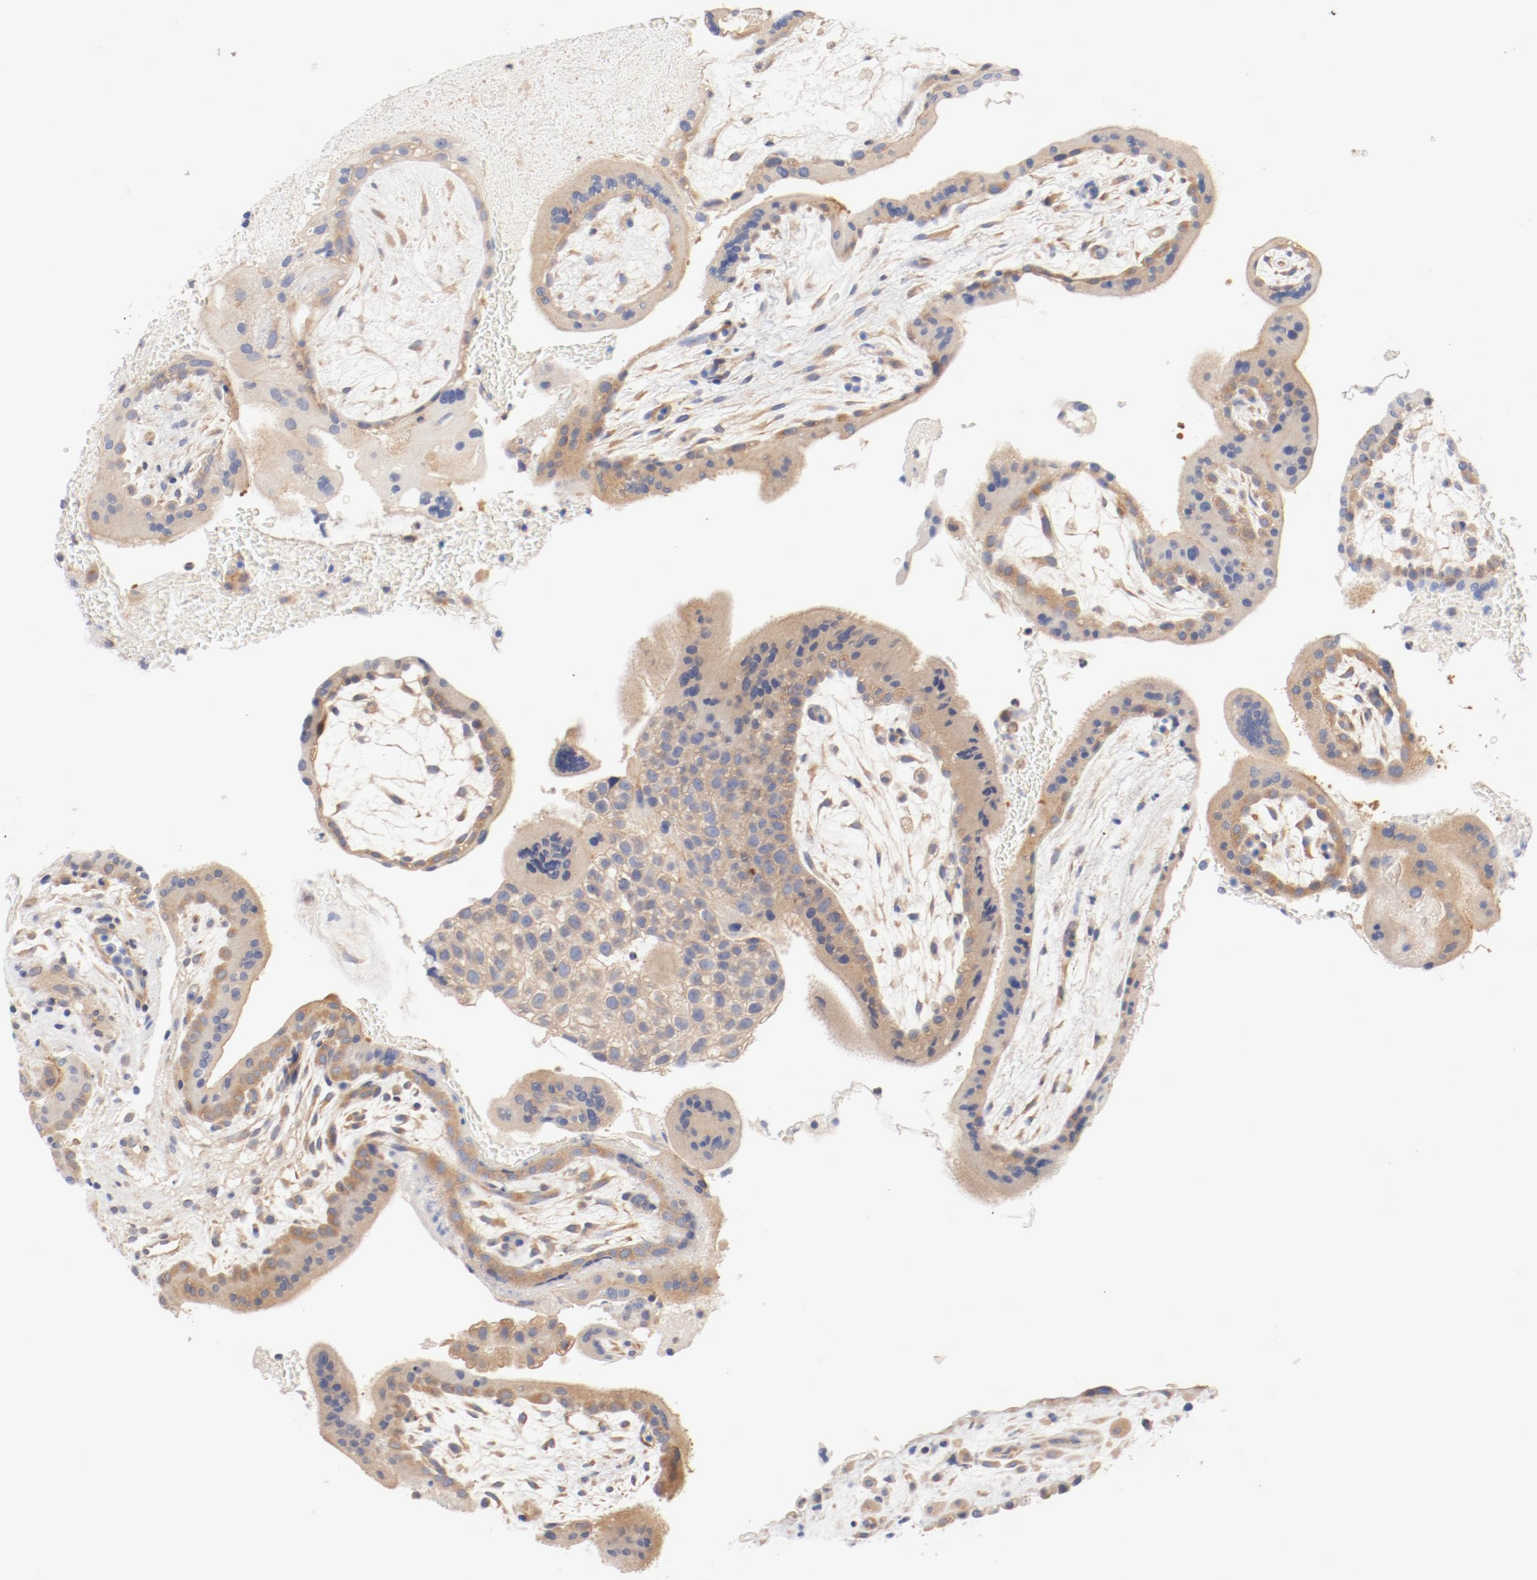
{"staining": {"intensity": "weak", "quantity": ">75%", "location": "cytoplasmic/membranous"}, "tissue": "placenta", "cell_type": "Trophoblastic cells", "image_type": "normal", "snomed": [{"axis": "morphology", "description": "Normal tissue, NOS"}, {"axis": "topography", "description": "Placenta"}], "caption": "IHC image of normal placenta stained for a protein (brown), which demonstrates low levels of weak cytoplasmic/membranous staining in about >75% of trophoblastic cells.", "gene": "DYNC1H1", "patient": {"sex": "female", "age": 35}}